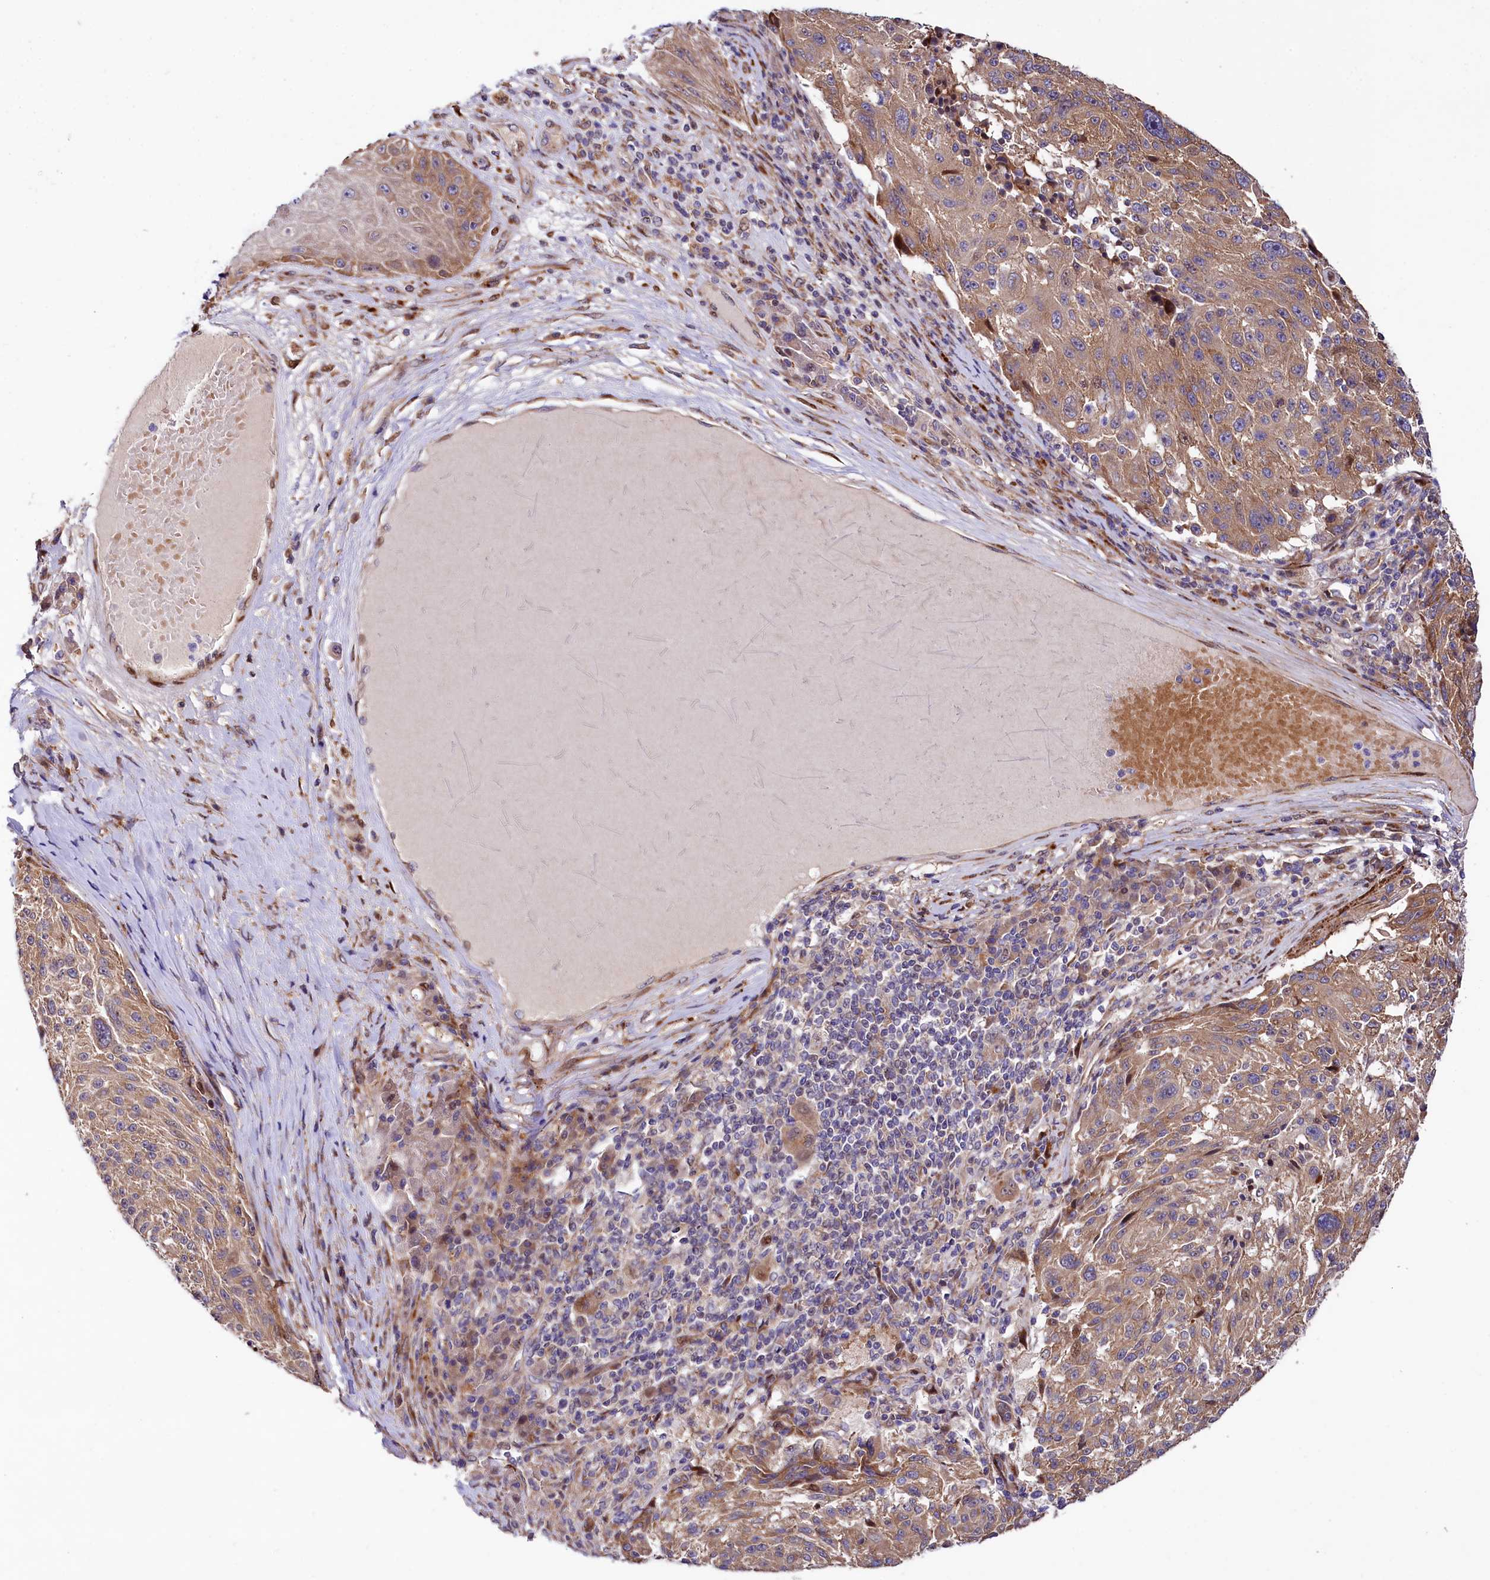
{"staining": {"intensity": "moderate", "quantity": ">75%", "location": "cytoplasmic/membranous,nuclear"}, "tissue": "melanoma", "cell_type": "Tumor cells", "image_type": "cancer", "snomed": [{"axis": "morphology", "description": "Malignant melanoma, NOS"}, {"axis": "topography", "description": "Skin"}], "caption": "The immunohistochemical stain highlights moderate cytoplasmic/membranous and nuclear positivity in tumor cells of malignant melanoma tissue.", "gene": "PDZRN3", "patient": {"sex": "male", "age": 53}}